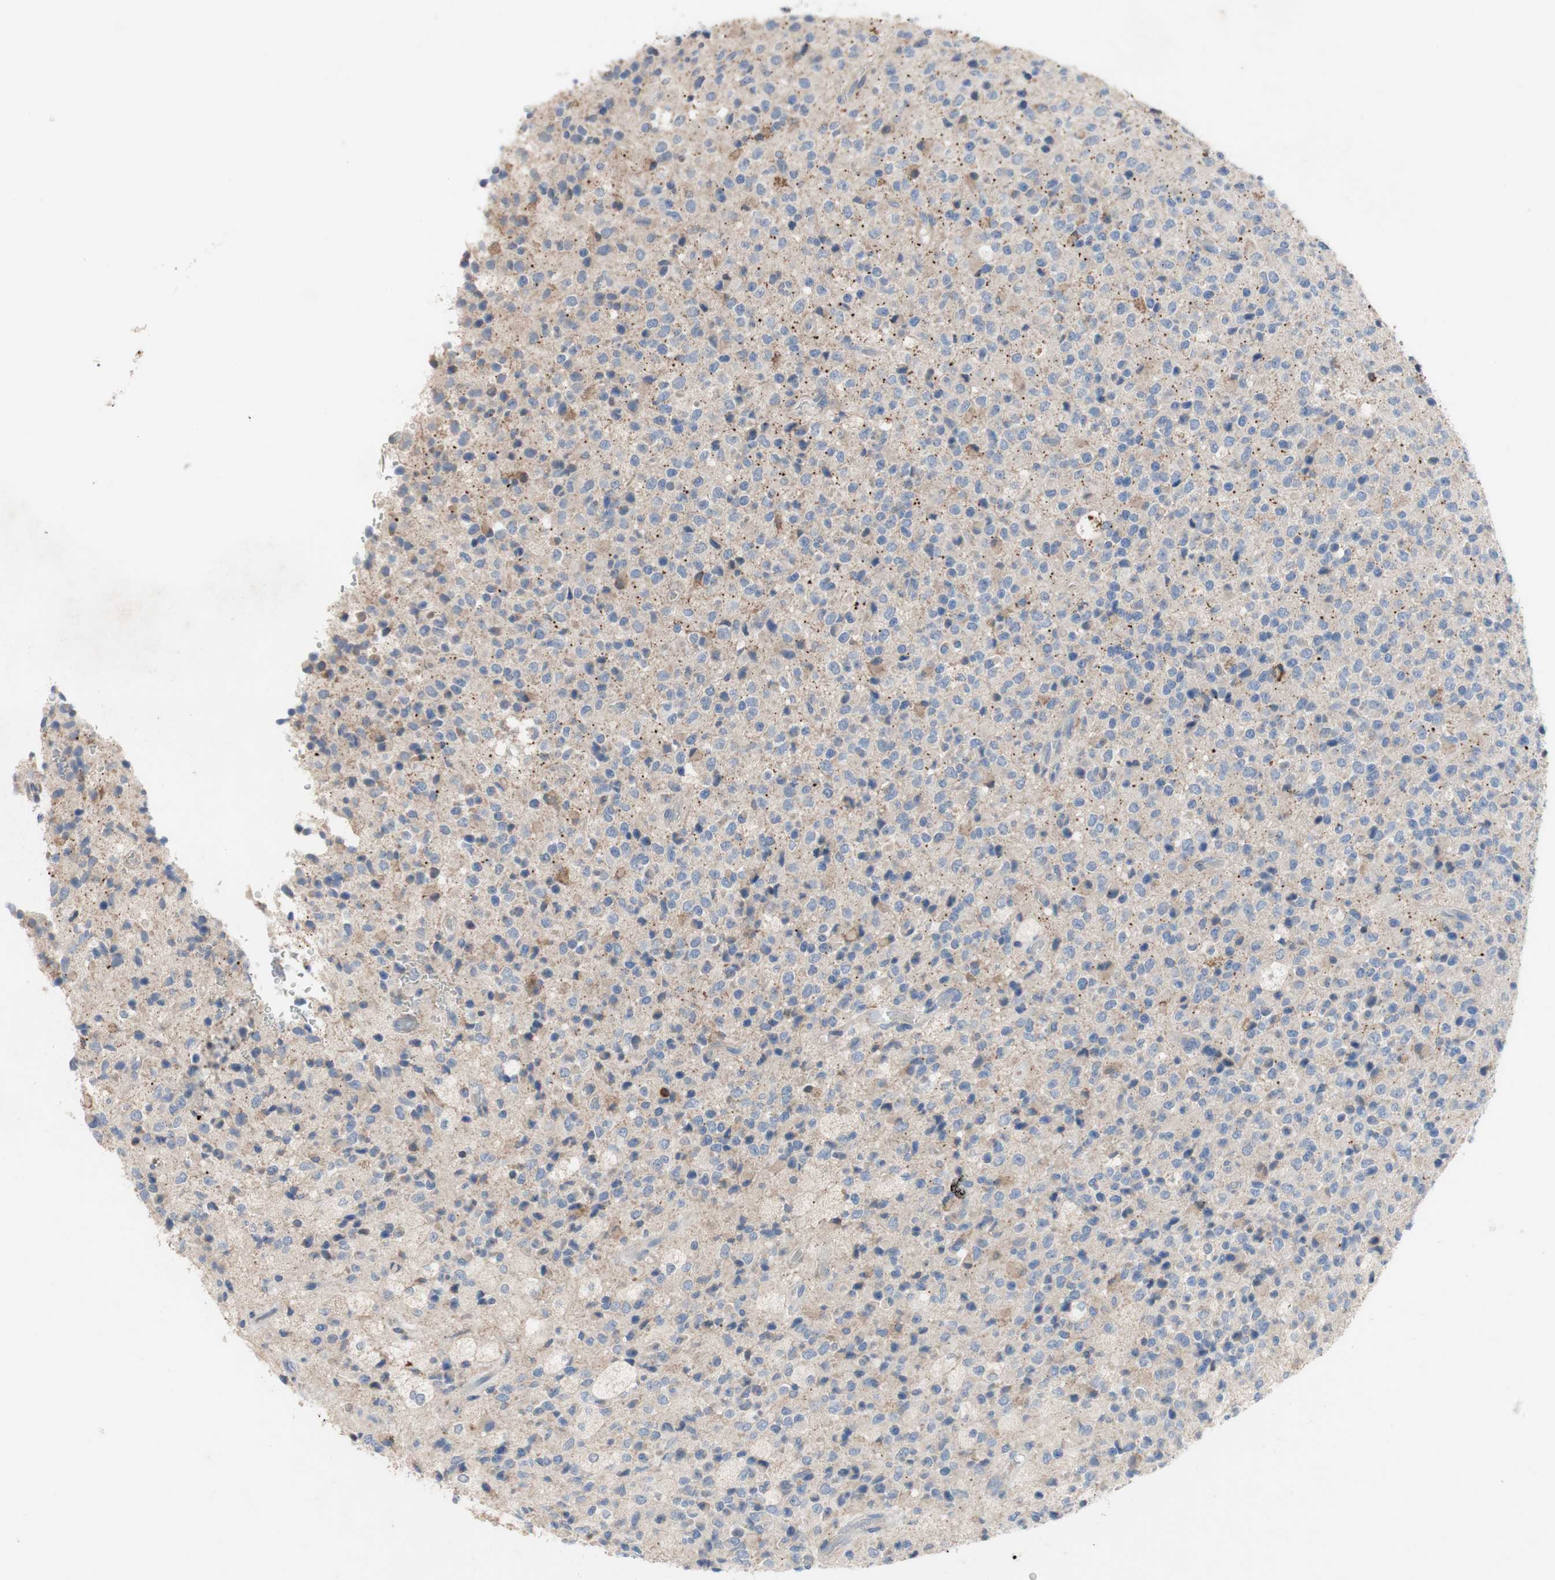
{"staining": {"intensity": "negative", "quantity": "none", "location": "none"}, "tissue": "glioma", "cell_type": "Tumor cells", "image_type": "cancer", "snomed": [{"axis": "morphology", "description": "Glioma, malignant, High grade"}, {"axis": "topography", "description": "pancreas cauda"}], "caption": "There is no significant staining in tumor cells of malignant glioma (high-grade).", "gene": "TTC14", "patient": {"sex": "male", "age": 60}}